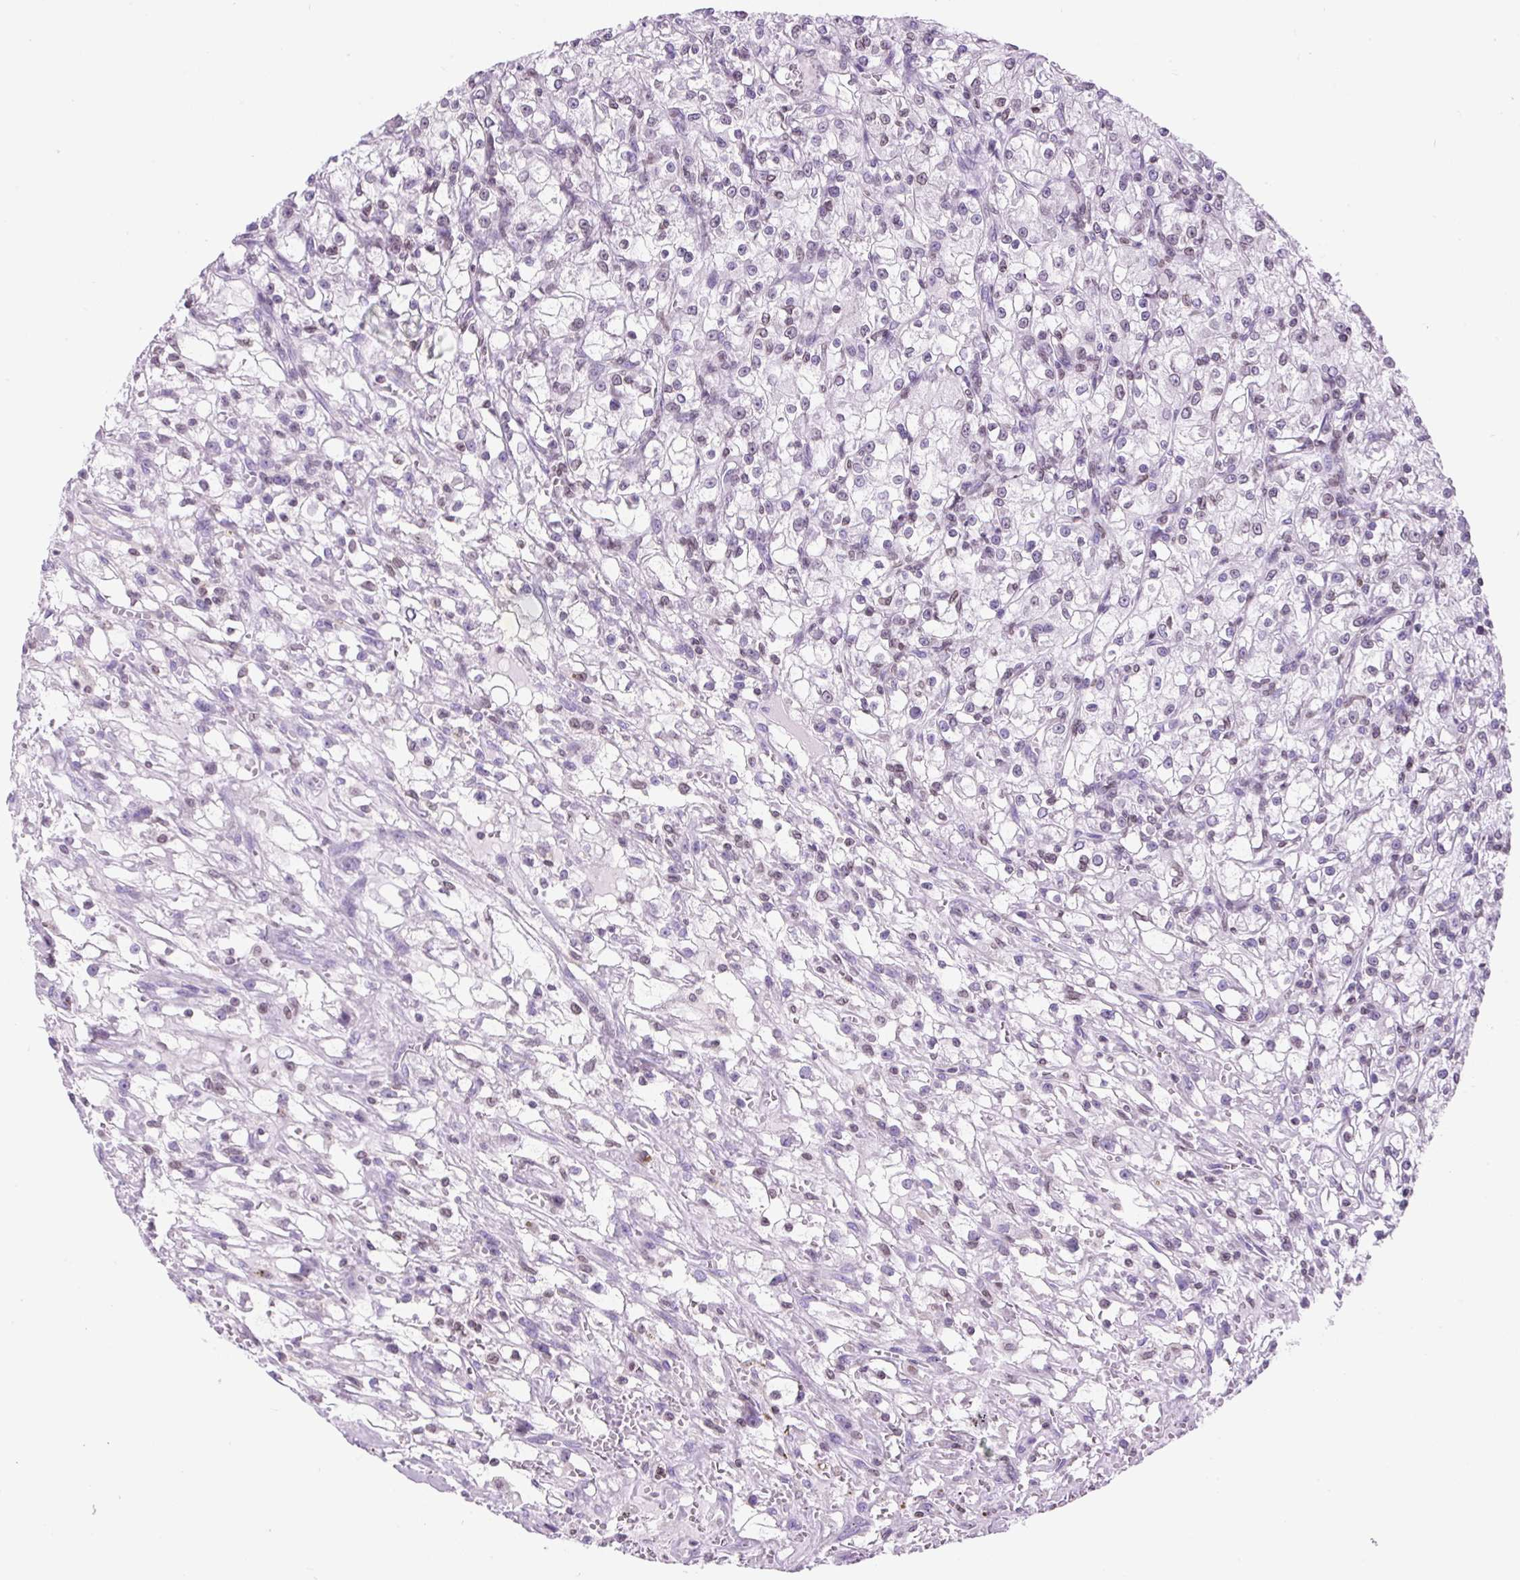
{"staining": {"intensity": "weak", "quantity": "25%-75%", "location": "cytoplasmic/membranous,nuclear"}, "tissue": "renal cancer", "cell_type": "Tumor cells", "image_type": "cancer", "snomed": [{"axis": "morphology", "description": "Adenocarcinoma, NOS"}, {"axis": "topography", "description": "Kidney"}], "caption": "Protein staining by IHC exhibits weak cytoplasmic/membranous and nuclear staining in about 25%-75% of tumor cells in adenocarcinoma (renal).", "gene": "VPREB1", "patient": {"sex": "female", "age": 59}}